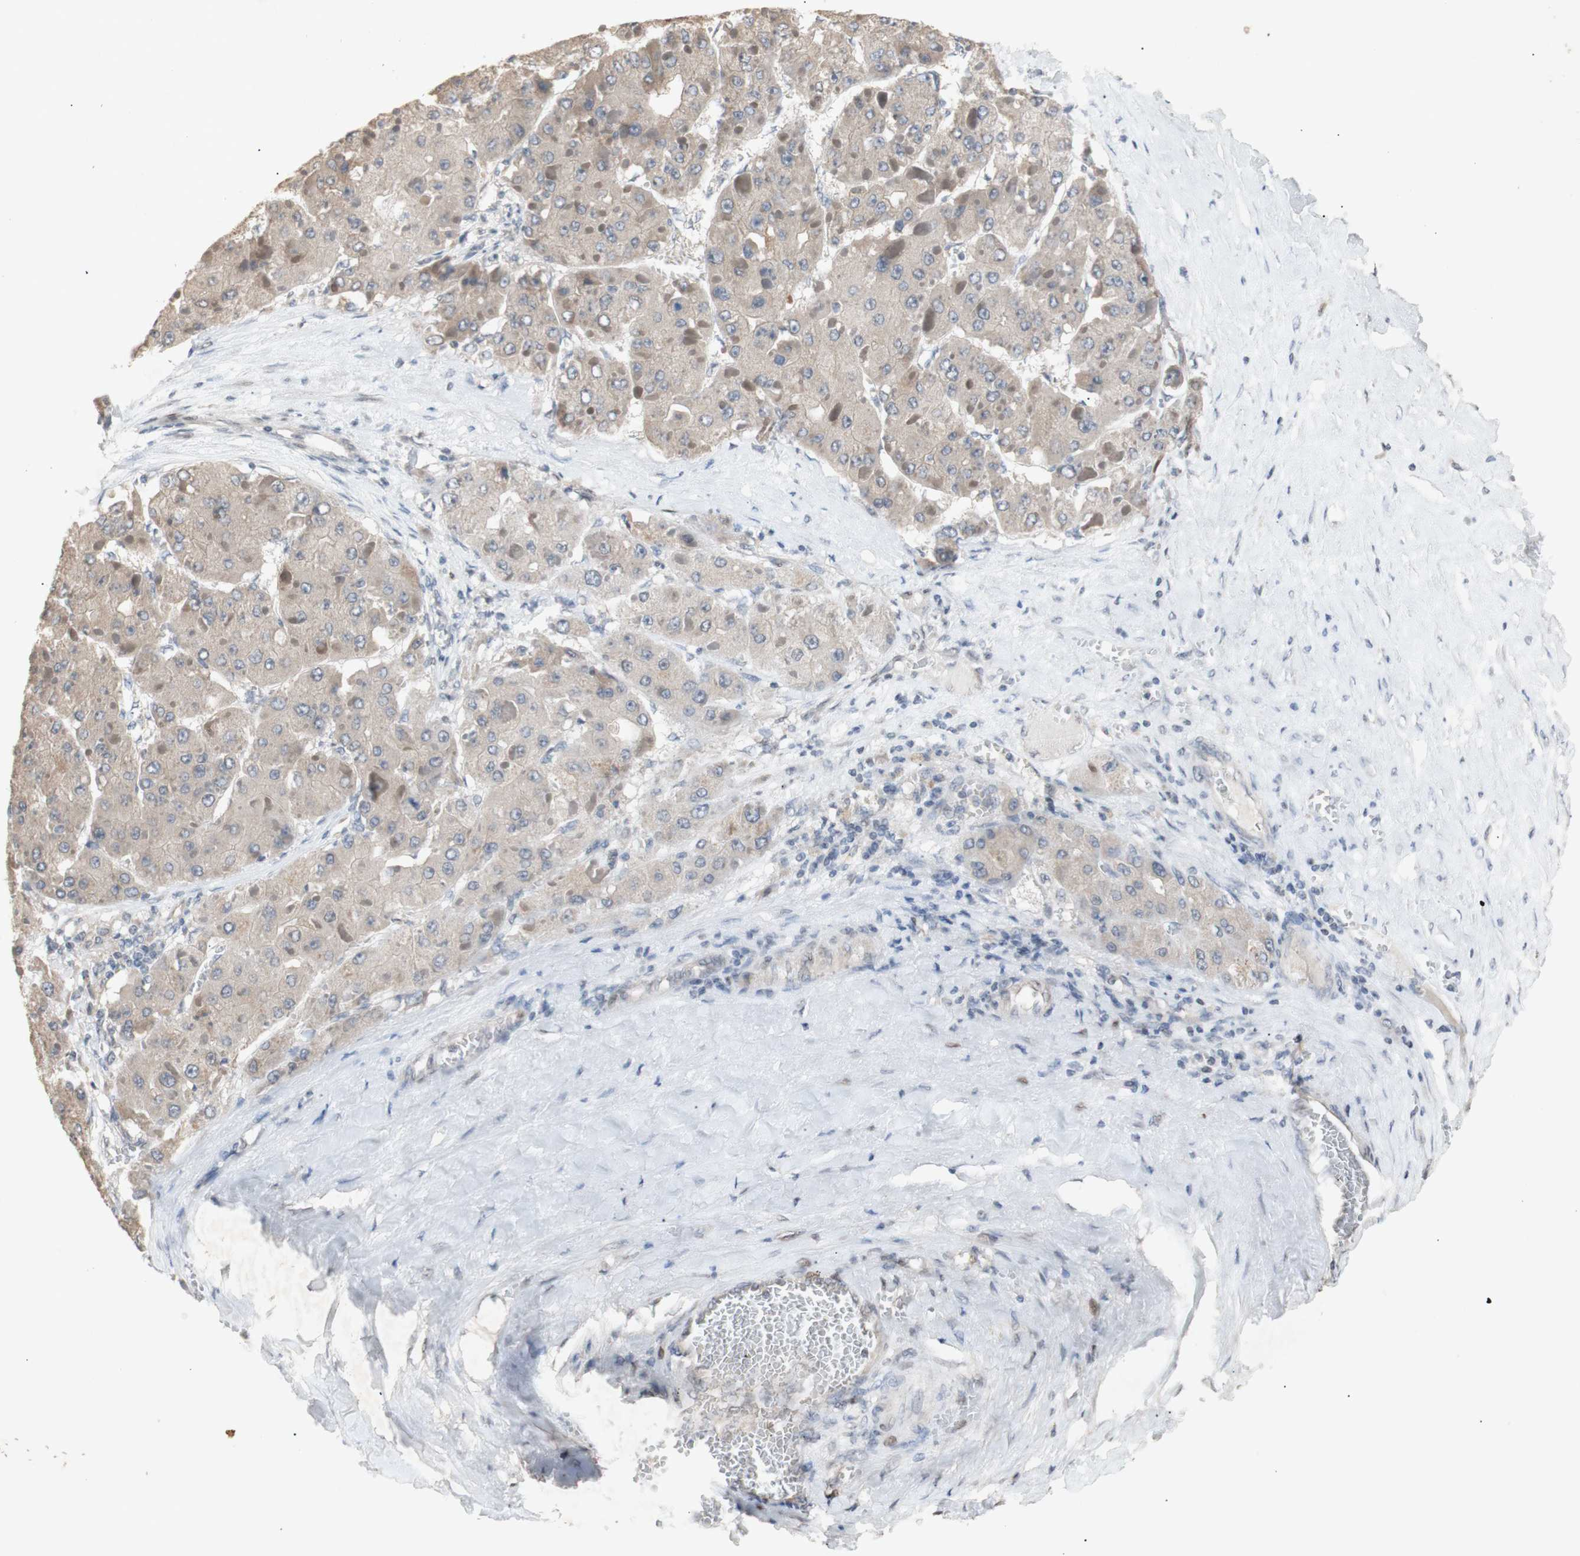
{"staining": {"intensity": "weak", "quantity": ">75%", "location": "cytoplasmic/membranous"}, "tissue": "liver cancer", "cell_type": "Tumor cells", "image_type": "cancer", "snomed": [{"axis": "morphology", "description": "Carcinoma, Hepatocellular, NOS"}, {"axis": "topography", "description": "Liver"}], "caption": "High-power microscopy captured an IHC photomicrograph of liver cancer (hepatocellular carcinoma), revealing weak cytoplasmic/membranous expression in about >75% of tumor cells.", "gene": "FOSB", "patient": {"sex": "female", "age": 73}}